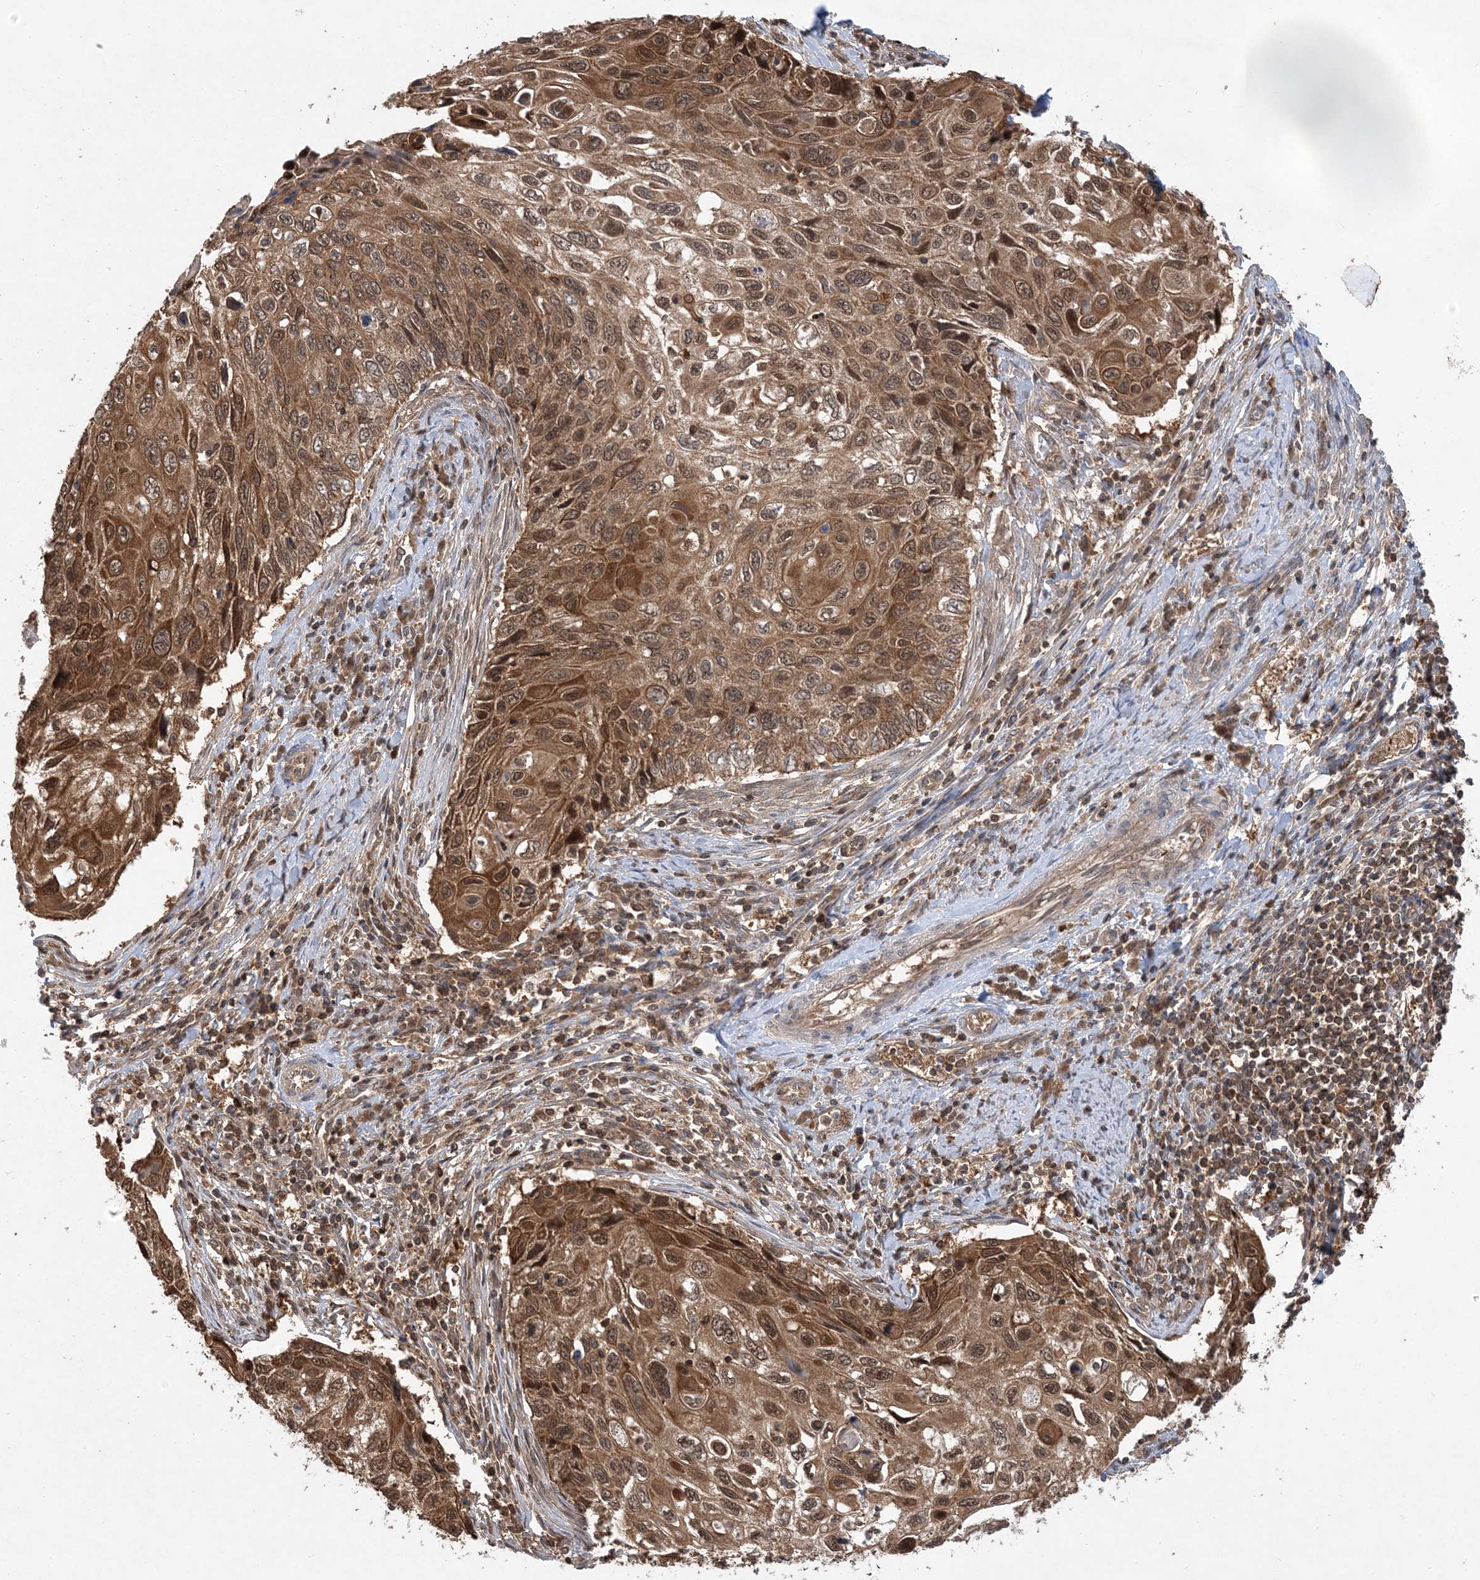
{"staining": {"intensity": "moderate", "quantity": ">75%", "location": "cytoplasmic/membranous,nuclear"}, "tissue": "cervical cancer", "cell_type": "Tumor cells", "image_type": "cancer", "snomed": [{"axis": "morphology", "description": "Squamous cell carcinoma, NOS"}, {"axis": "topography", "description": "Cervix"}], "caption": "Protein analysis of cervical squamous cell carcinoma tissue reveals moderate cytoplasmic/membranous and nuclear positivity in approximately >75% of tumor cells. The staining is performed using DAB (3,3'-diaminobenzidine) brown chromogen to label protein expression. The nuclei are counter-stained blue using hematoxylin.", "gene": "ACYP1", "patient": {"sex": "female", "age": 70}}